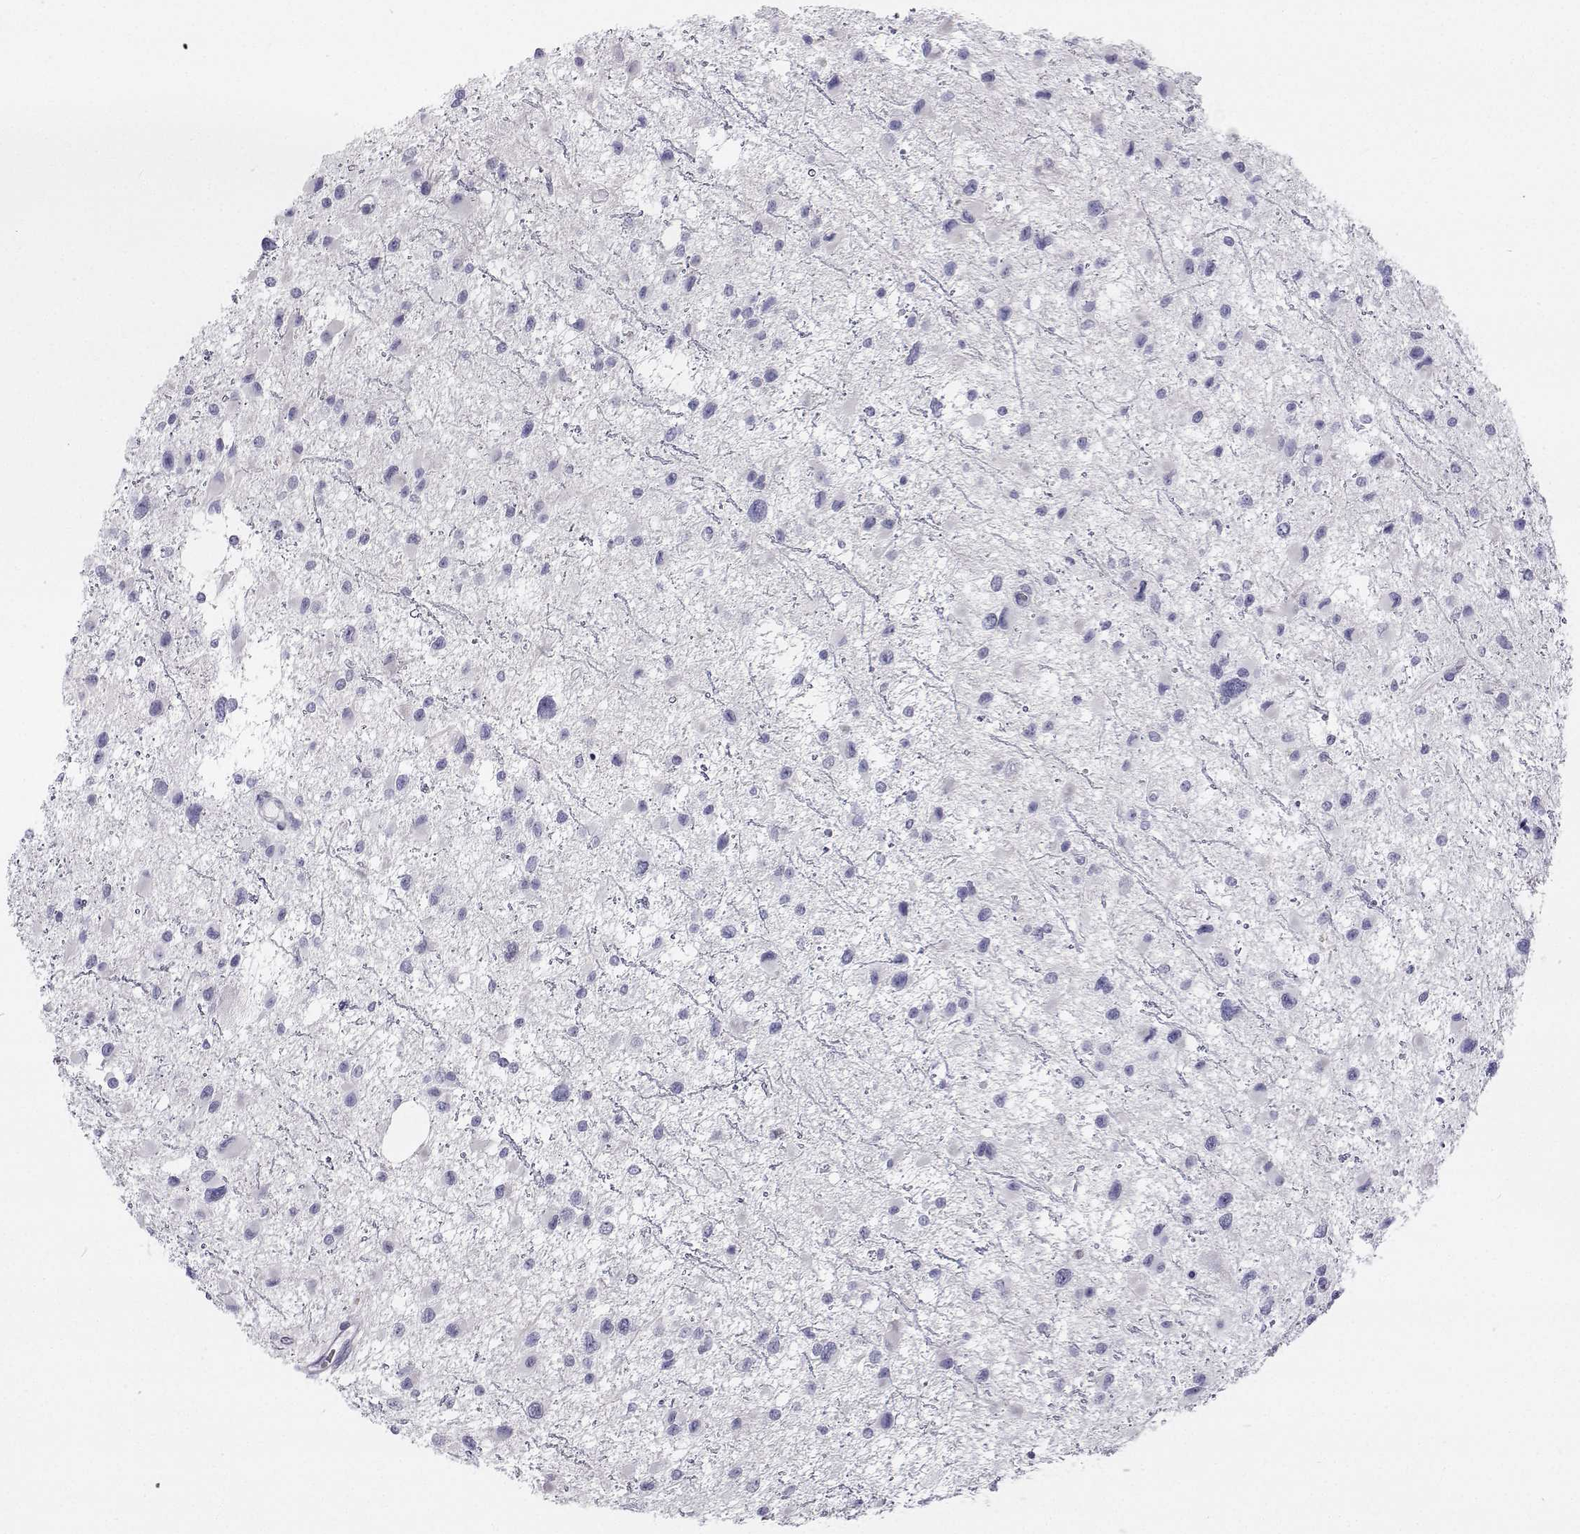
{"staining": {"intensity": "negative", "quantity": "none", "location": "none"}, "tissue": "glioma", "cell_type": "Tumor cells", "image_type": "cancer", "snomed": [{"axis": "morphology", "description": "Glioma, malignant, Low grade"}, {"axis": "topography", "description": "Brain"}], "caption": "Immunohistochemistry photomicrograph of neoplastic tissue: malignant low-grade glioma stained with DAB (3,3'-diaminobenzidine) shows no significant protein positivity in tumor cells. Brightfield microscopy of IHC stained with DAB (3,3'-diaminobenzidine) (brown) and hematoxylin (blue), captured at high magnification.", "gene": "TTN", "patient": {"sex": "female", "age": 32}}